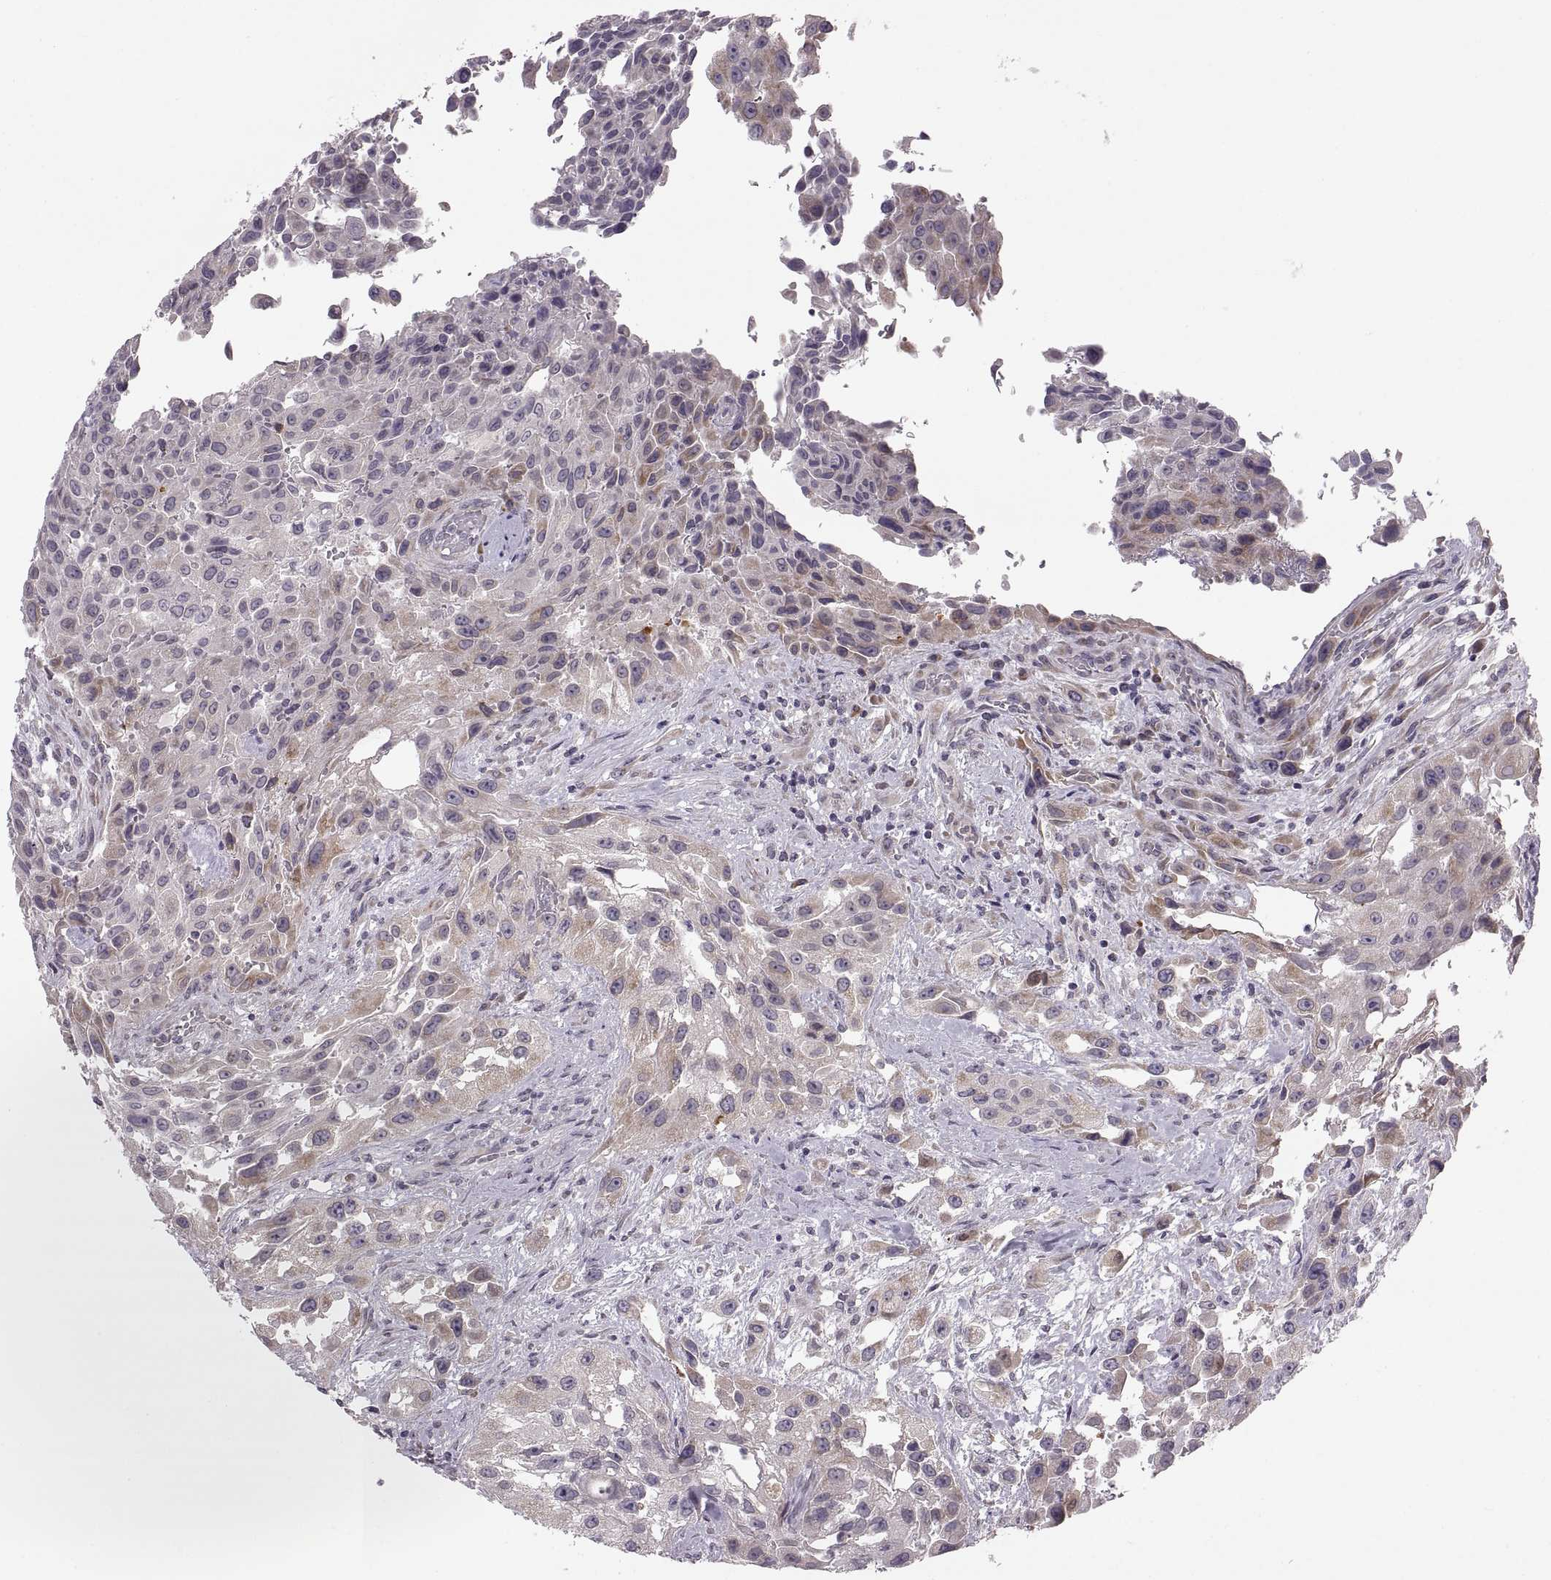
{"staining": {"intensity": "weak", "quantity": ">75%", "location": "cytoplasmic/membranous"}, "tissue": "urothelial cancer", "cell_type": "Tumor cells", "image_type": "cancer", "snomed": [{"axis": "morphology", "description": "Urothelial carcinoma, High grade"}, {"axis": "topography", "description": "Urinary bladder"}], "caption": "Immunohistochemistry (IHC) of urothelial carcinoma (high-grade) displays low levels of weak cytoplasmic/membranous staining in about >75% of tumor cells. The protein is shown in brown color, while the nuclei are stained blue.", "gene": "ADH6", "patient": {"sex": "male", "age": 79}}